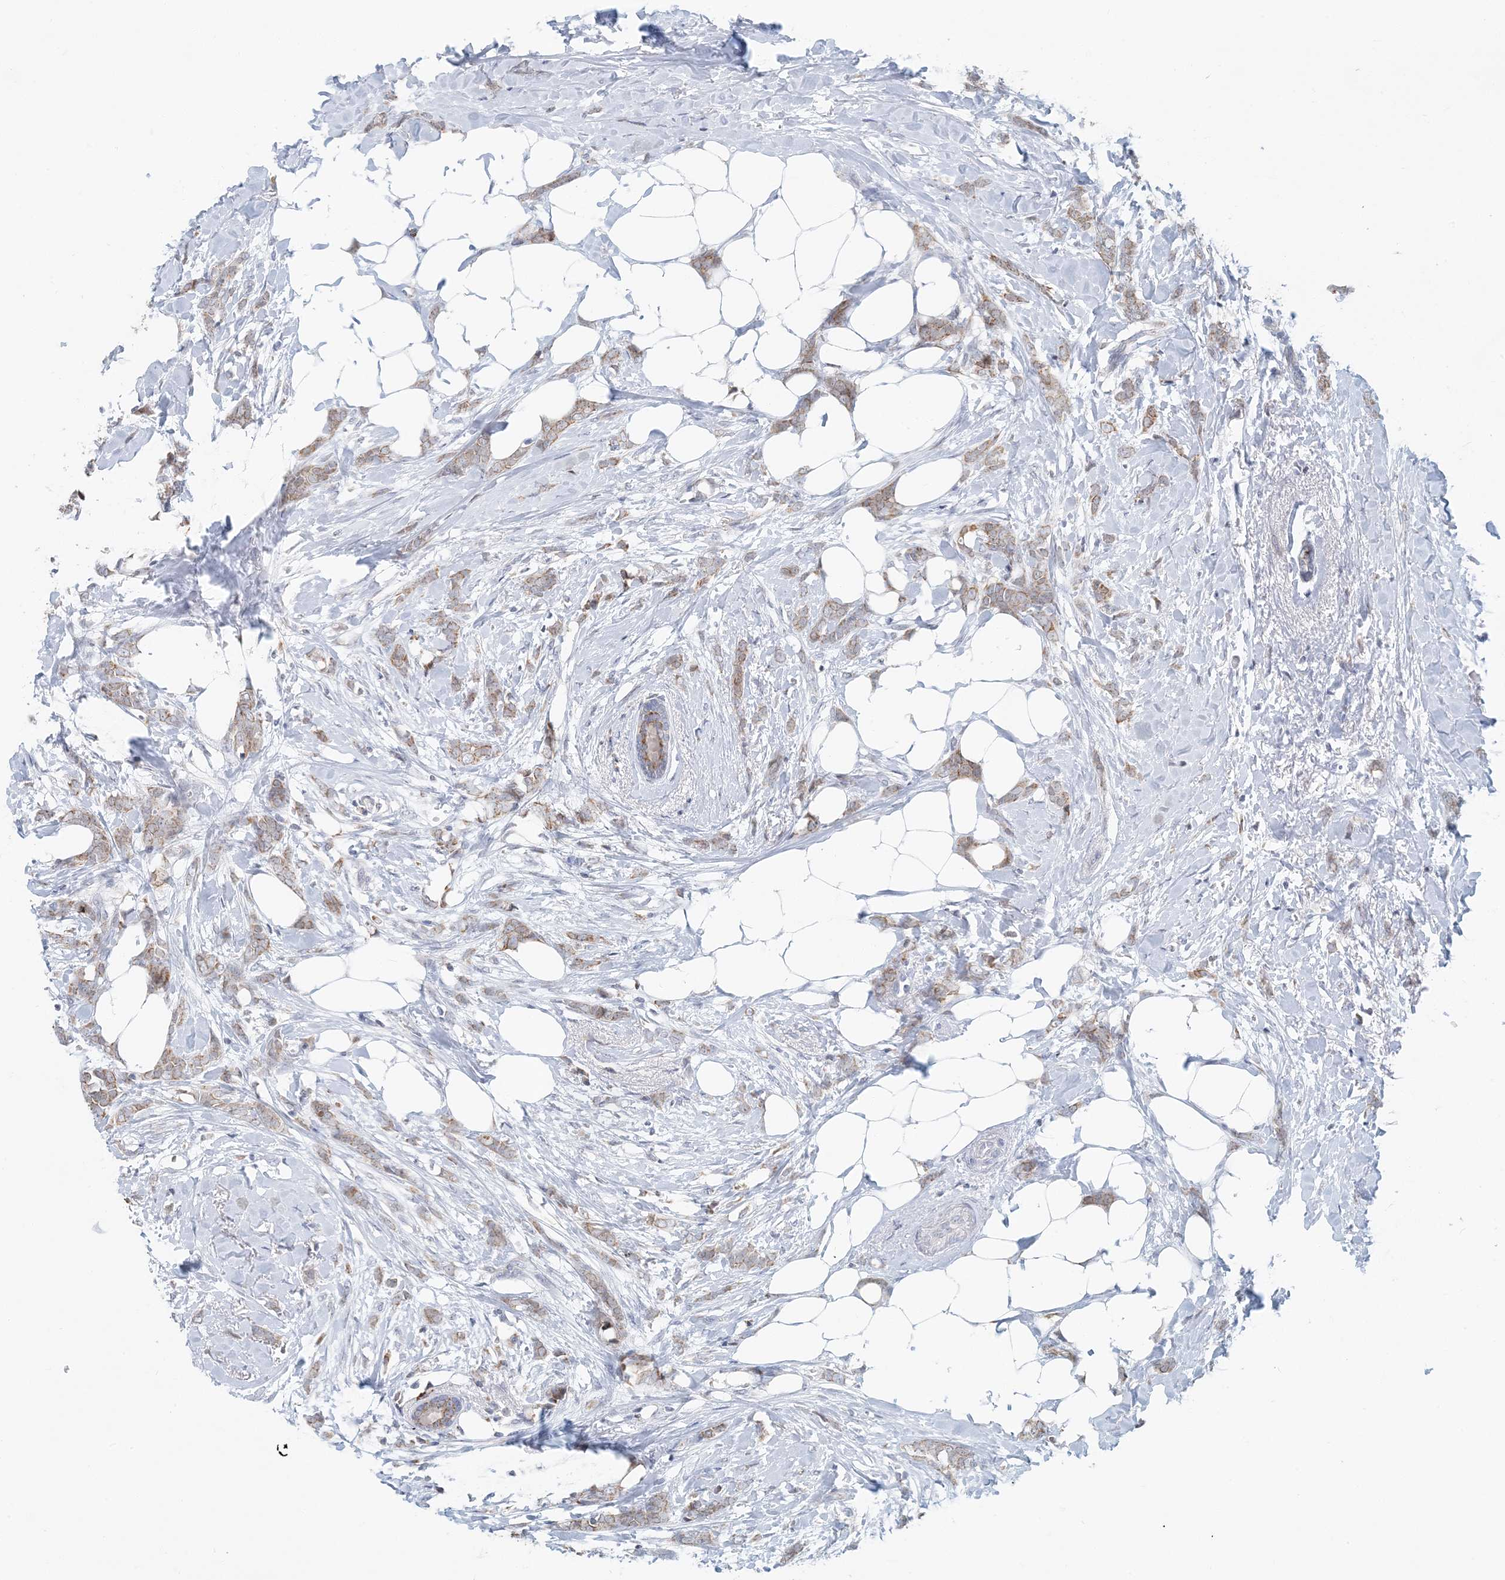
{"staining": {"intensity": "weak", "quantity": ">75%", "location": "cytoplasmic/membranous"}, "tissue": "breast cancer", "cell_type": "Tumor cells", "image_type": "cancer", "snomed": [{"axis": "morphology", "description": "Lobular carcinoma, in situ"}, {"axis": "morphology", "description": "Lobular carcinoma"}, {"axis": "topography", "description": "Breast"}], "caption": "Weak cytoplasmic/membranous protein positivity is seen in approximately >75% of tumor cells in breast lobular carcinoma. Using DAB (3,3'-diaminobenzidine) (brown) and hematoxylin (blue) stains, captured at high magnification using brightfield microscopy.", "gene": "BDH1", "patient": {"sex": "female", "age": 41}}